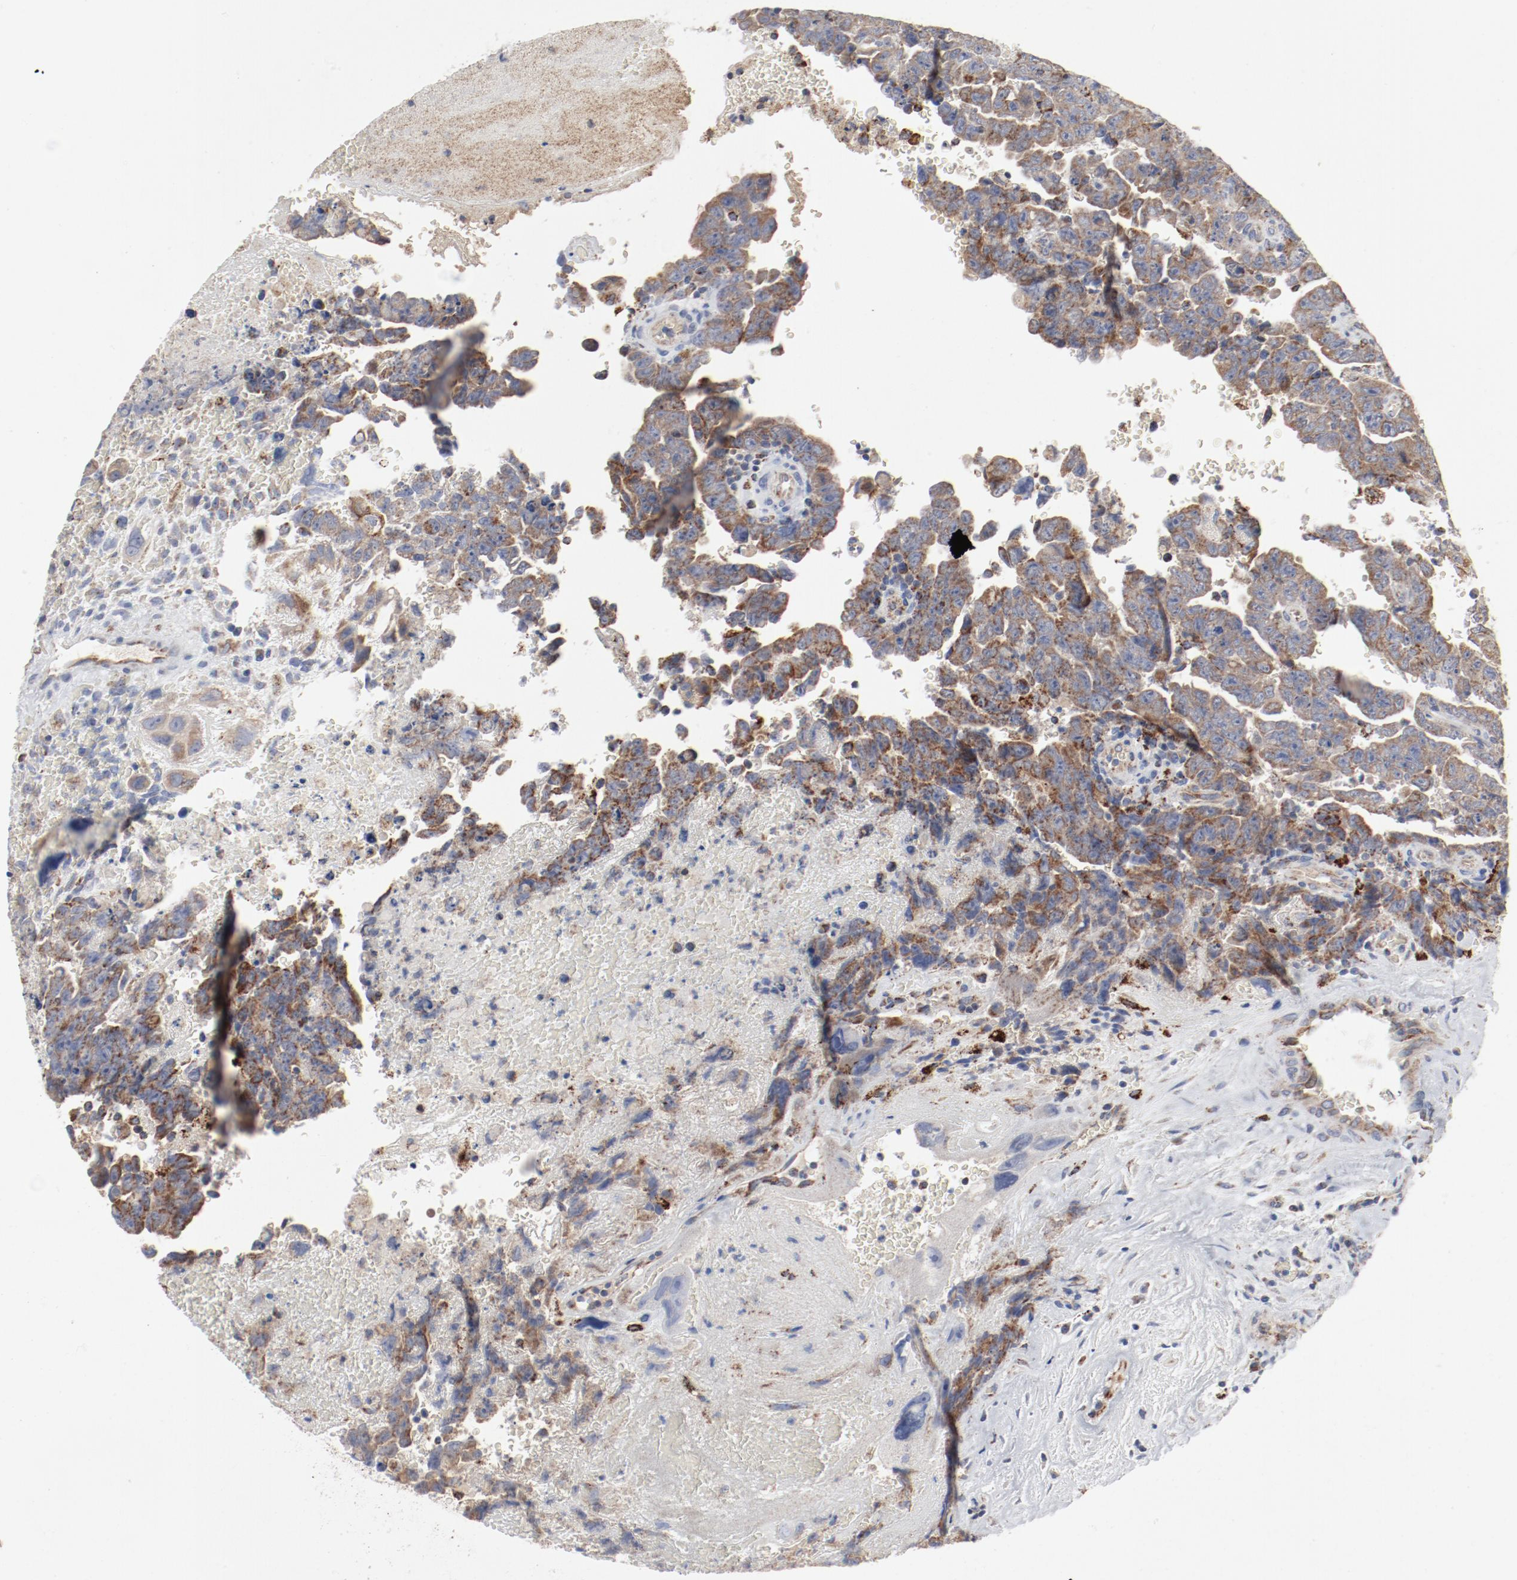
{"staining": {"intensity": "moderate", "quantity": ">75%", "location": "cytoplasmic/membranous"}, "tissue": "testis cancer", "cell_type": "Tumor cells", "image_type": "cancer", "snomed": [{"axis": "morphology", "description": "Carcinoma, Embryonal, NOS"}, {"axis": "topography", "description": "Testis"}], "caption": "About >75% of tumor cells in human testis cancer show moderate cytoplasmic/membranous protein staining as visualized by brown immunohistochemical staining.", "gene": "SETD3", "patient": {"sex": "male", "age": 28}}